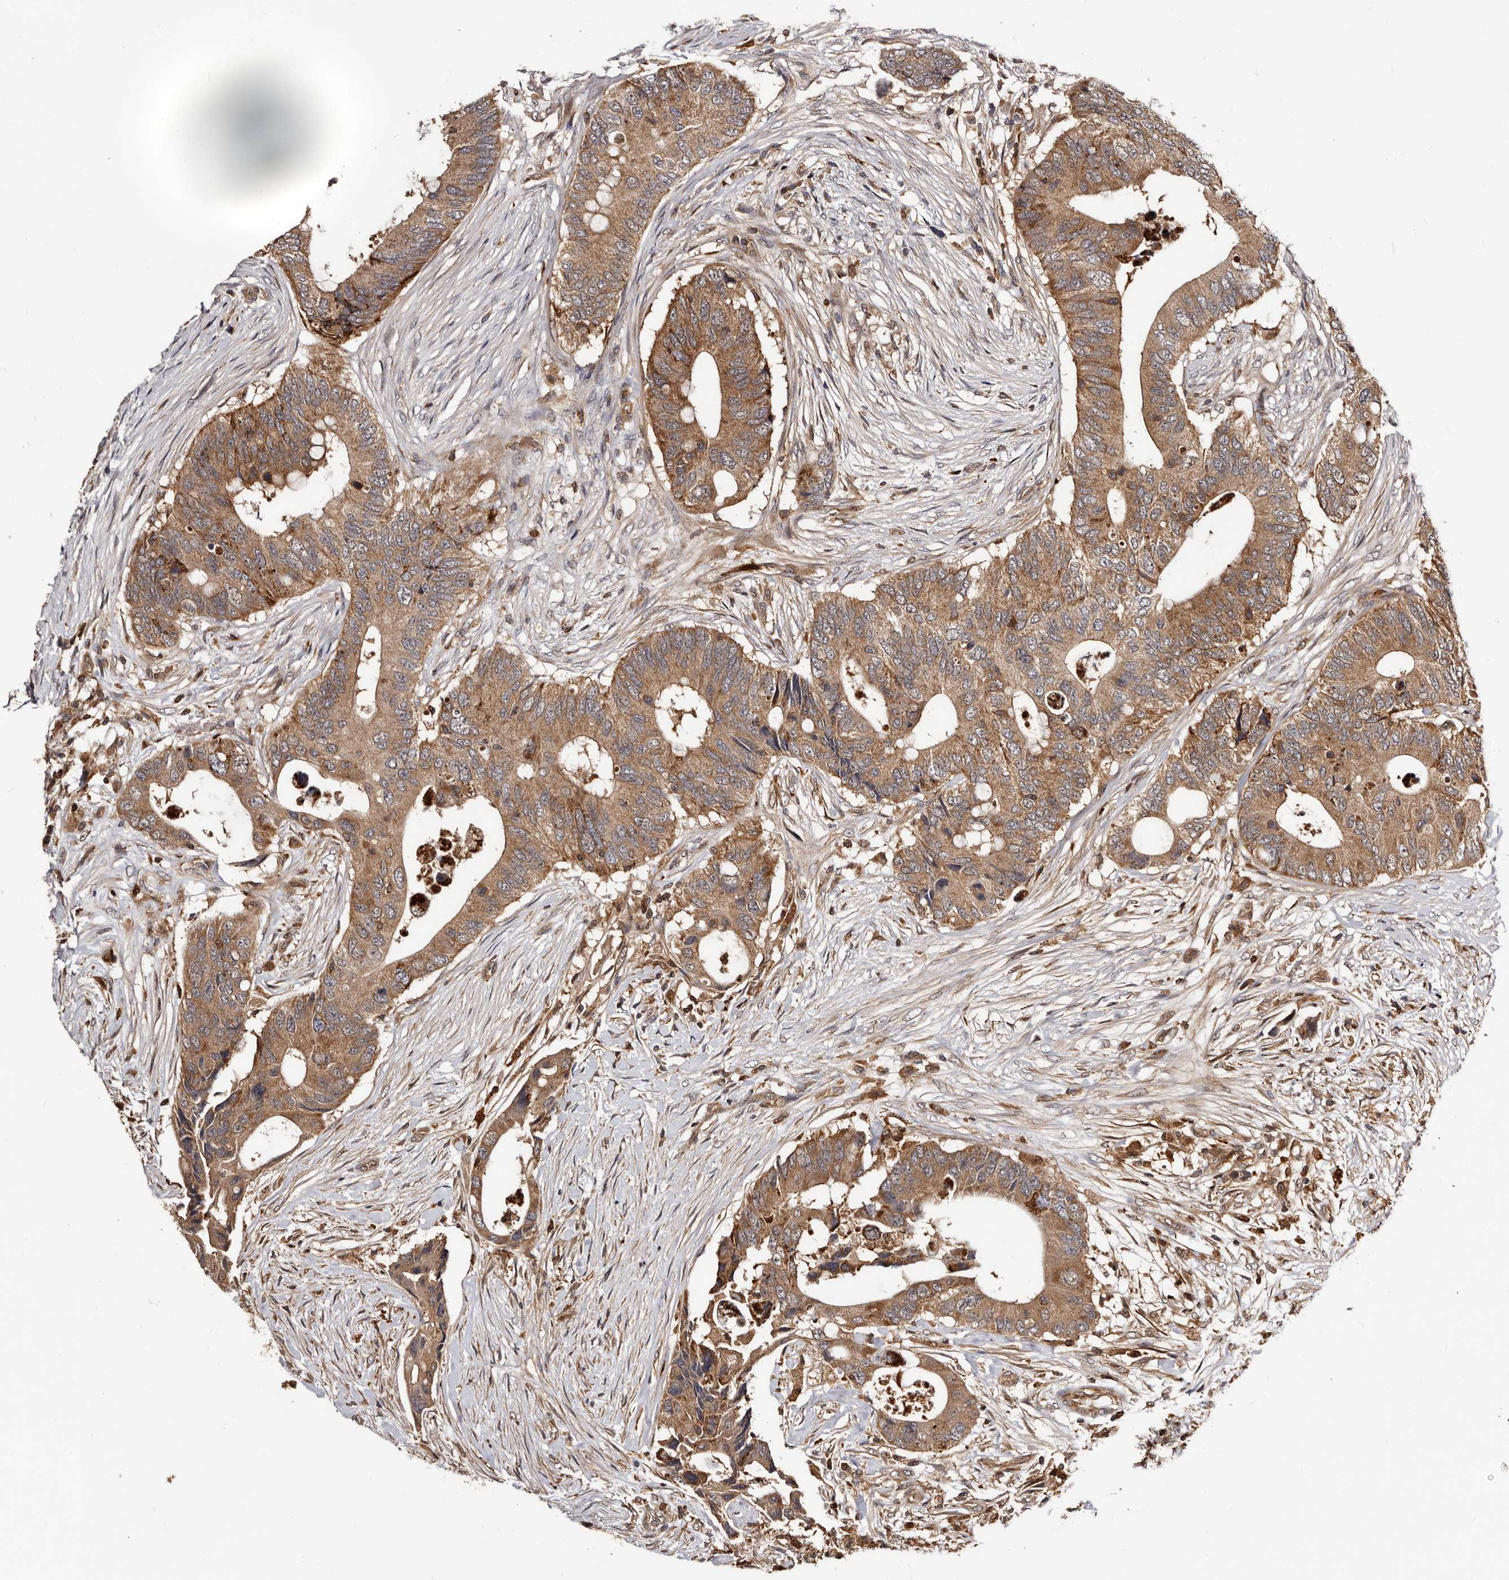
{"staining": {"intensity": "moderate", "quantity": ">75%", "location": "cytoplasmic/membranous"}, "tissue": "colorectal cancer", "cell_type": "Tumor cells", "image_type": "cancer", "snomed": [{"axis": "morphology", "description": "Adenocarcinoma, NOS"}, {"axis": "topography", "description": "Colon"}], "caption": "The immunohistochemical stain shows moderate cytoplasmic/membranous staining in tumor cells of colorectal adenocarcinoma tissue.", "gene": "BAX", "patient": {"sex": "male", "age": 71}}